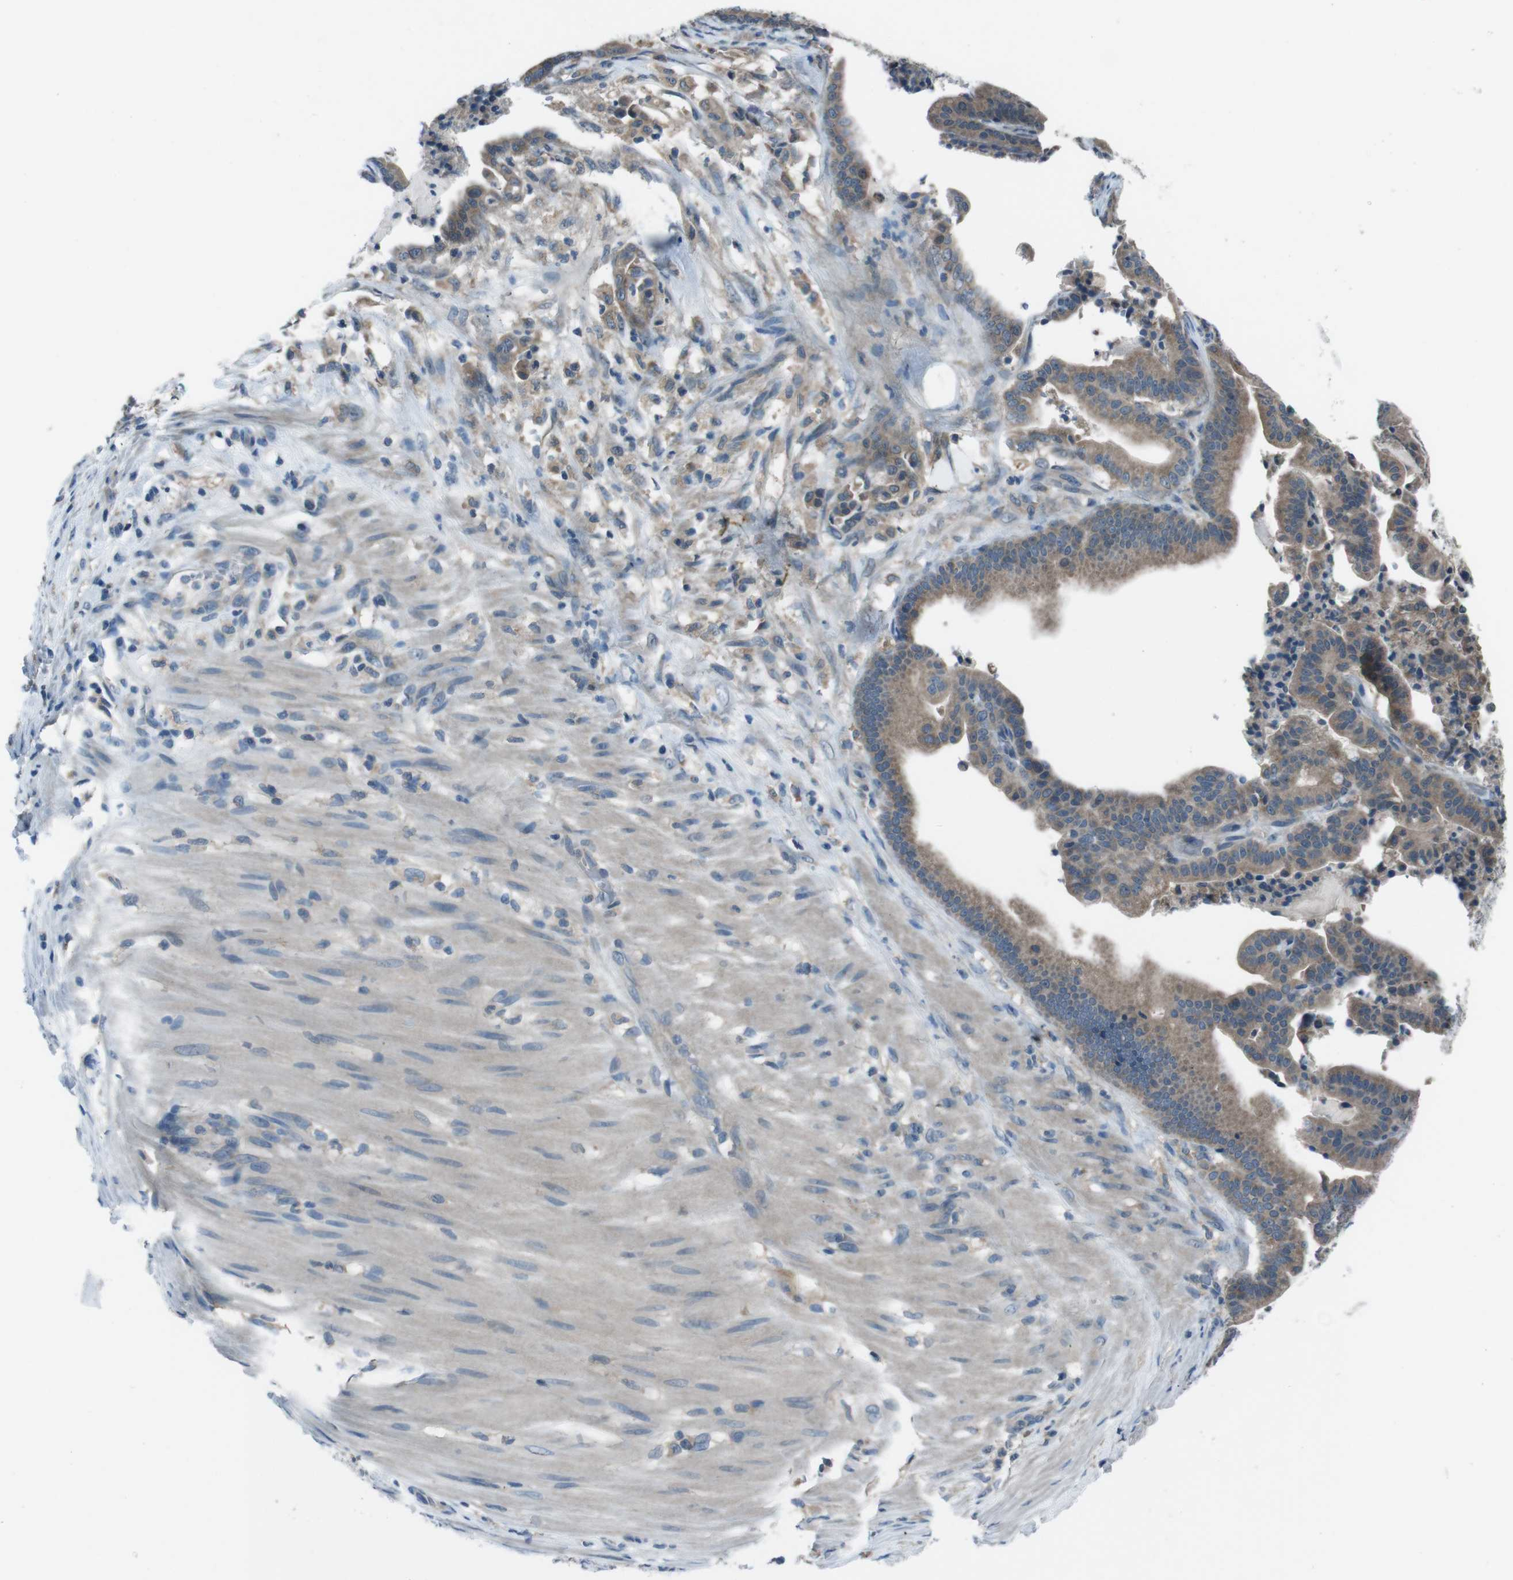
{"staining": {"intensity": "weak", "quantity": ">75%", "location": "cytoplasmic/membranous"}, "tissue": "pancreatic cancer", "cell_type": "Tumor cells", "image_type": "cancer", "snomed": [{"axis": "morphology", "description": "Adenocarcinoma, NOS"}, {"axis": "topography", "description": "Pancreas"}], "caption": "IHC image of neoplastic tissue: human pancreatic cancer (adenocarcinoma) stained using immunohistochemistry shows low levels of weak protein expression localized specifically in the cytoplasmic/membranous of tumor cells, appearing as a cytoplasmic/membranous brown color.", "gene": "SLC27A4", "patient": {"sex": "male", "age": 63}}